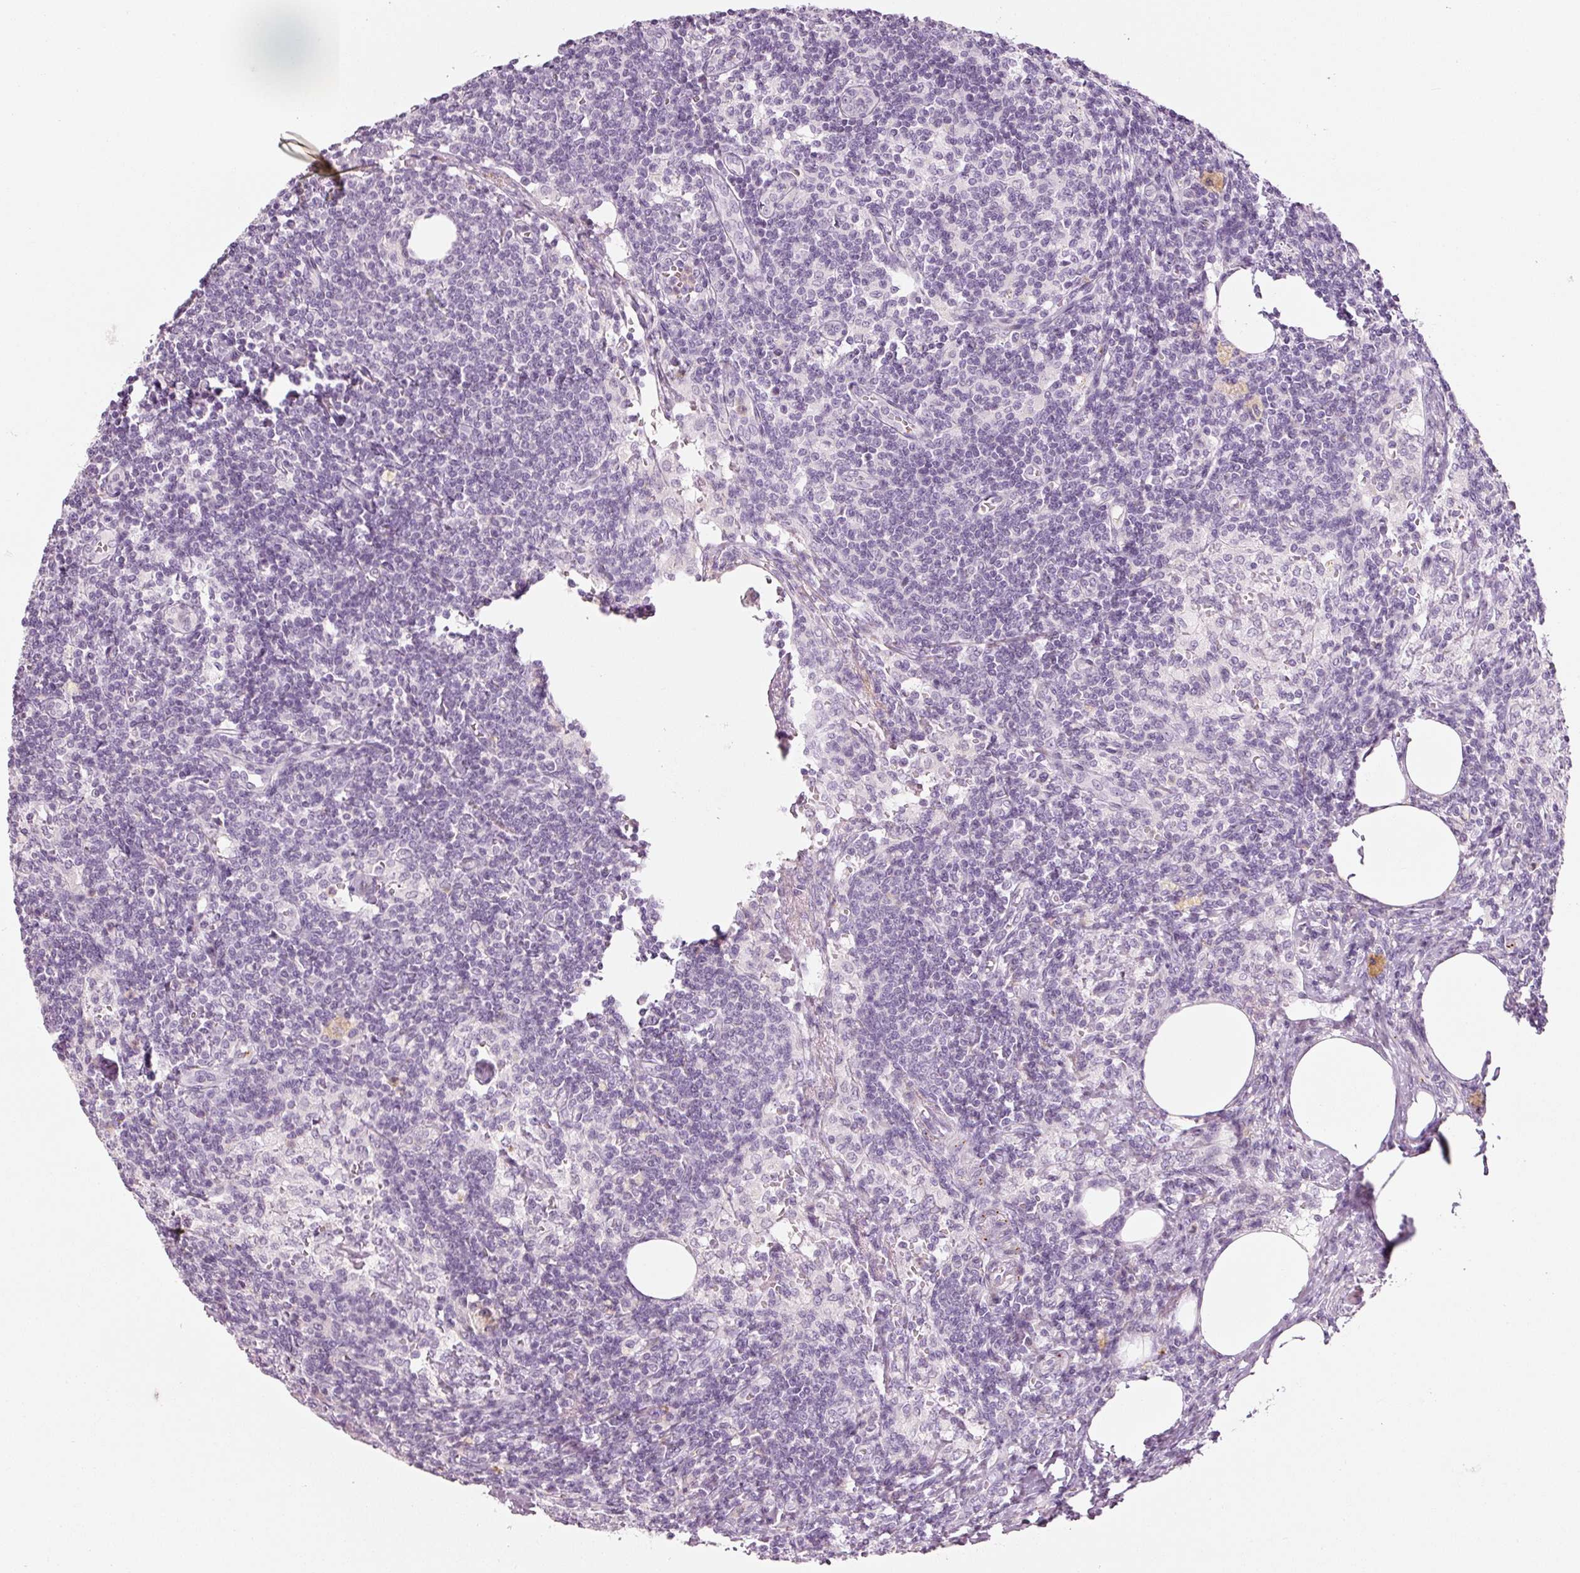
{"staining": {"intensity": "negative", "quantity": "none", "location": "none"}, "tissue": "lymph node", "cell_type": "Germinal center cells", "image_type": "normal", "snomed": [{"axis": "morphology", "description": "Normal tissue, NOS"}, {"axis": "topography", "description": "Lymph node"}], "caption": "IHC image of benign lymph node: human lymph node stained with DAB shows no significant protein expression in germinal center cells. (DAB (3,3'-diaminobenzidine) IHC, high magnification).", "gene": "LECT2", "patient": {"sex": "female", "age": 59}}